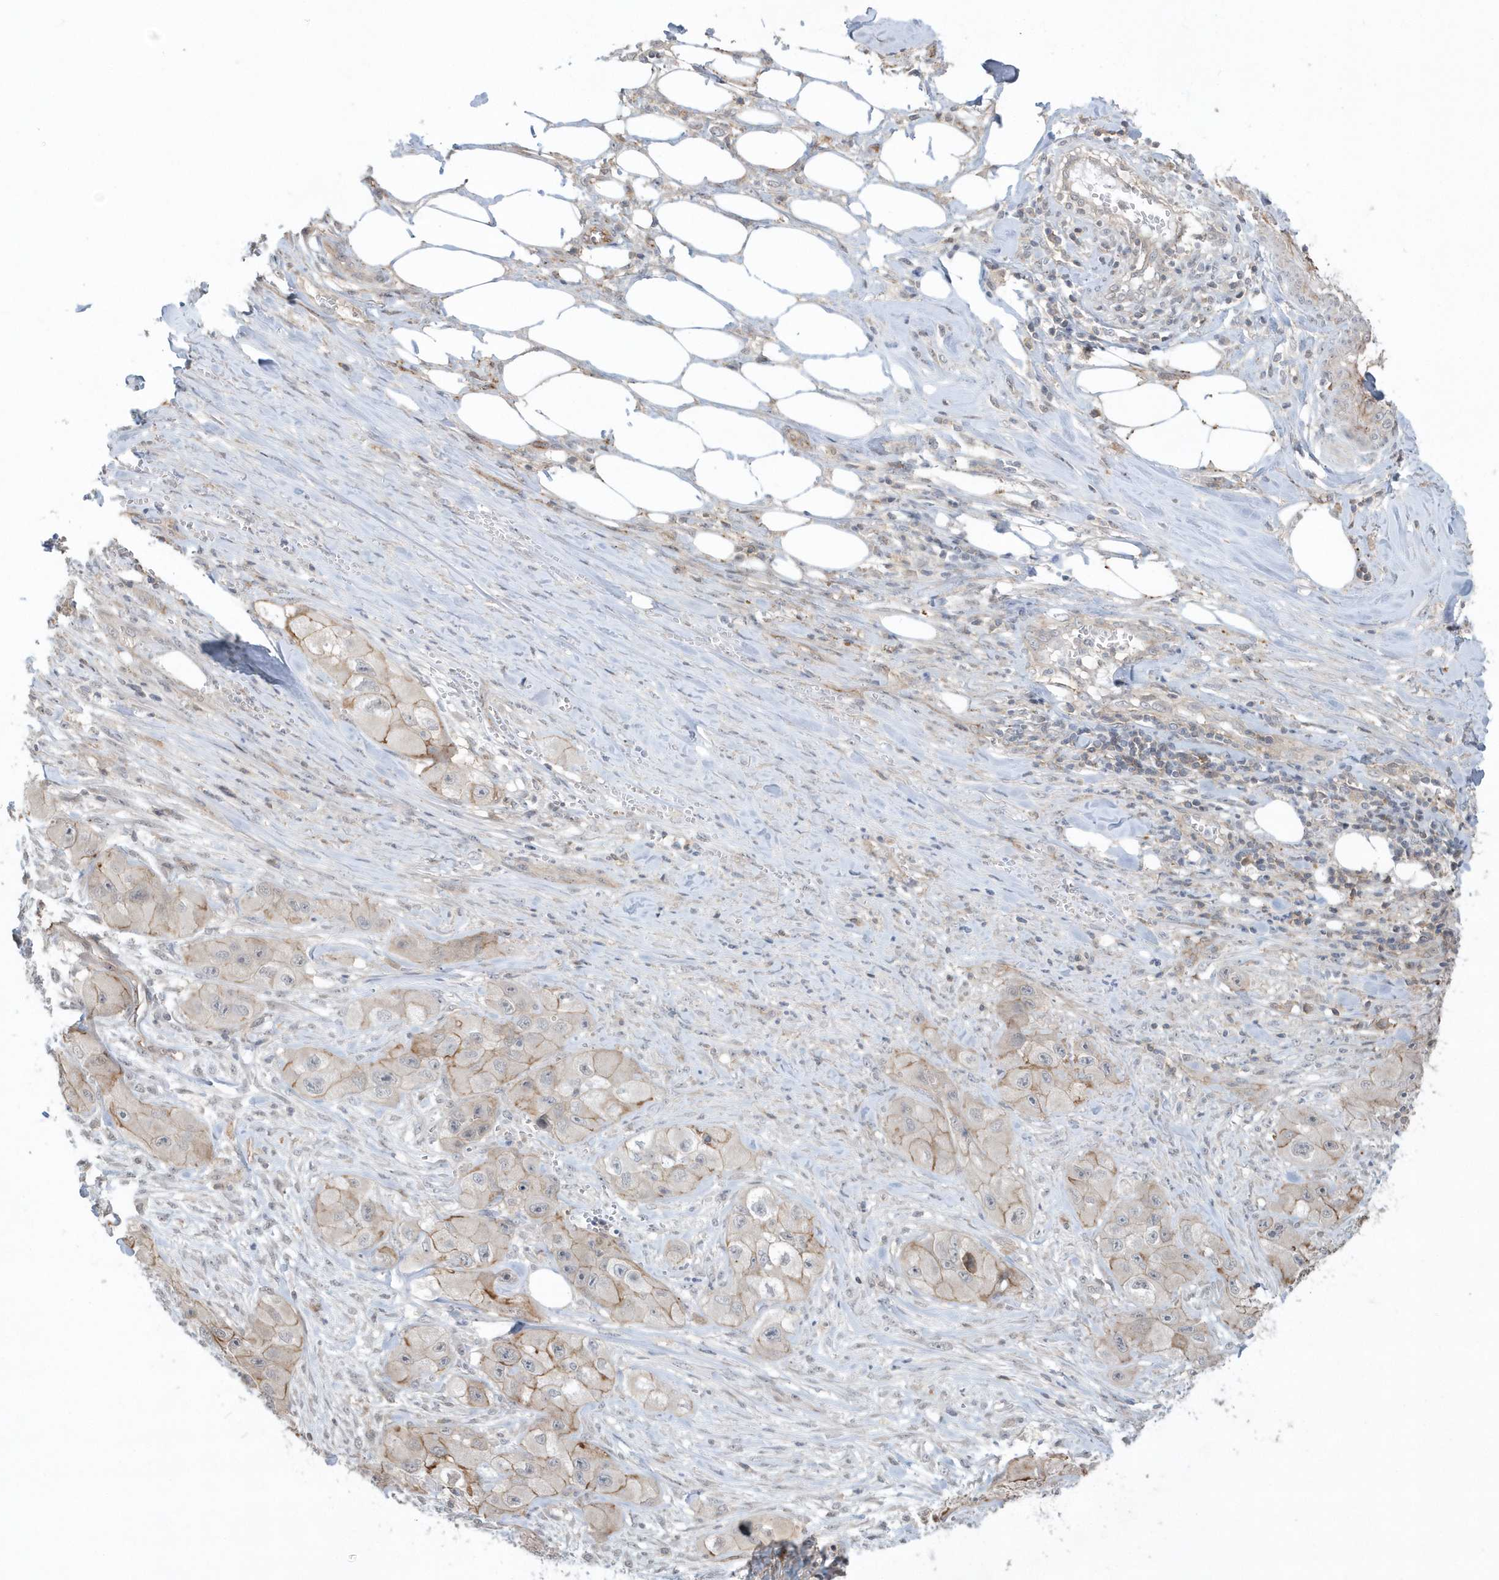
{"staining": {"intensity": "moderate", "quantity": "25%-75%", "location": "cytoplasmic/membranous"}, "tissue": "skin cancer", "cell_type": "Tumor cells", "image_type": "cancer", "snomed": [{"axis": "morphology", "description": "Squamous cell carcinoma, NOS"}, {"axis": "topography", "description": "Skin"}, {"axis": "topography", "description": "Subcutis"}], "caption": "Human skin squamous cell carcinoma stained with a brown dye reveals moderate cytoplasmic/membranous positive positivity in approximately 25%-75% of tumor cells.", "gene": "CRIP3", "patient": {"sex": "male", "age": 73}}